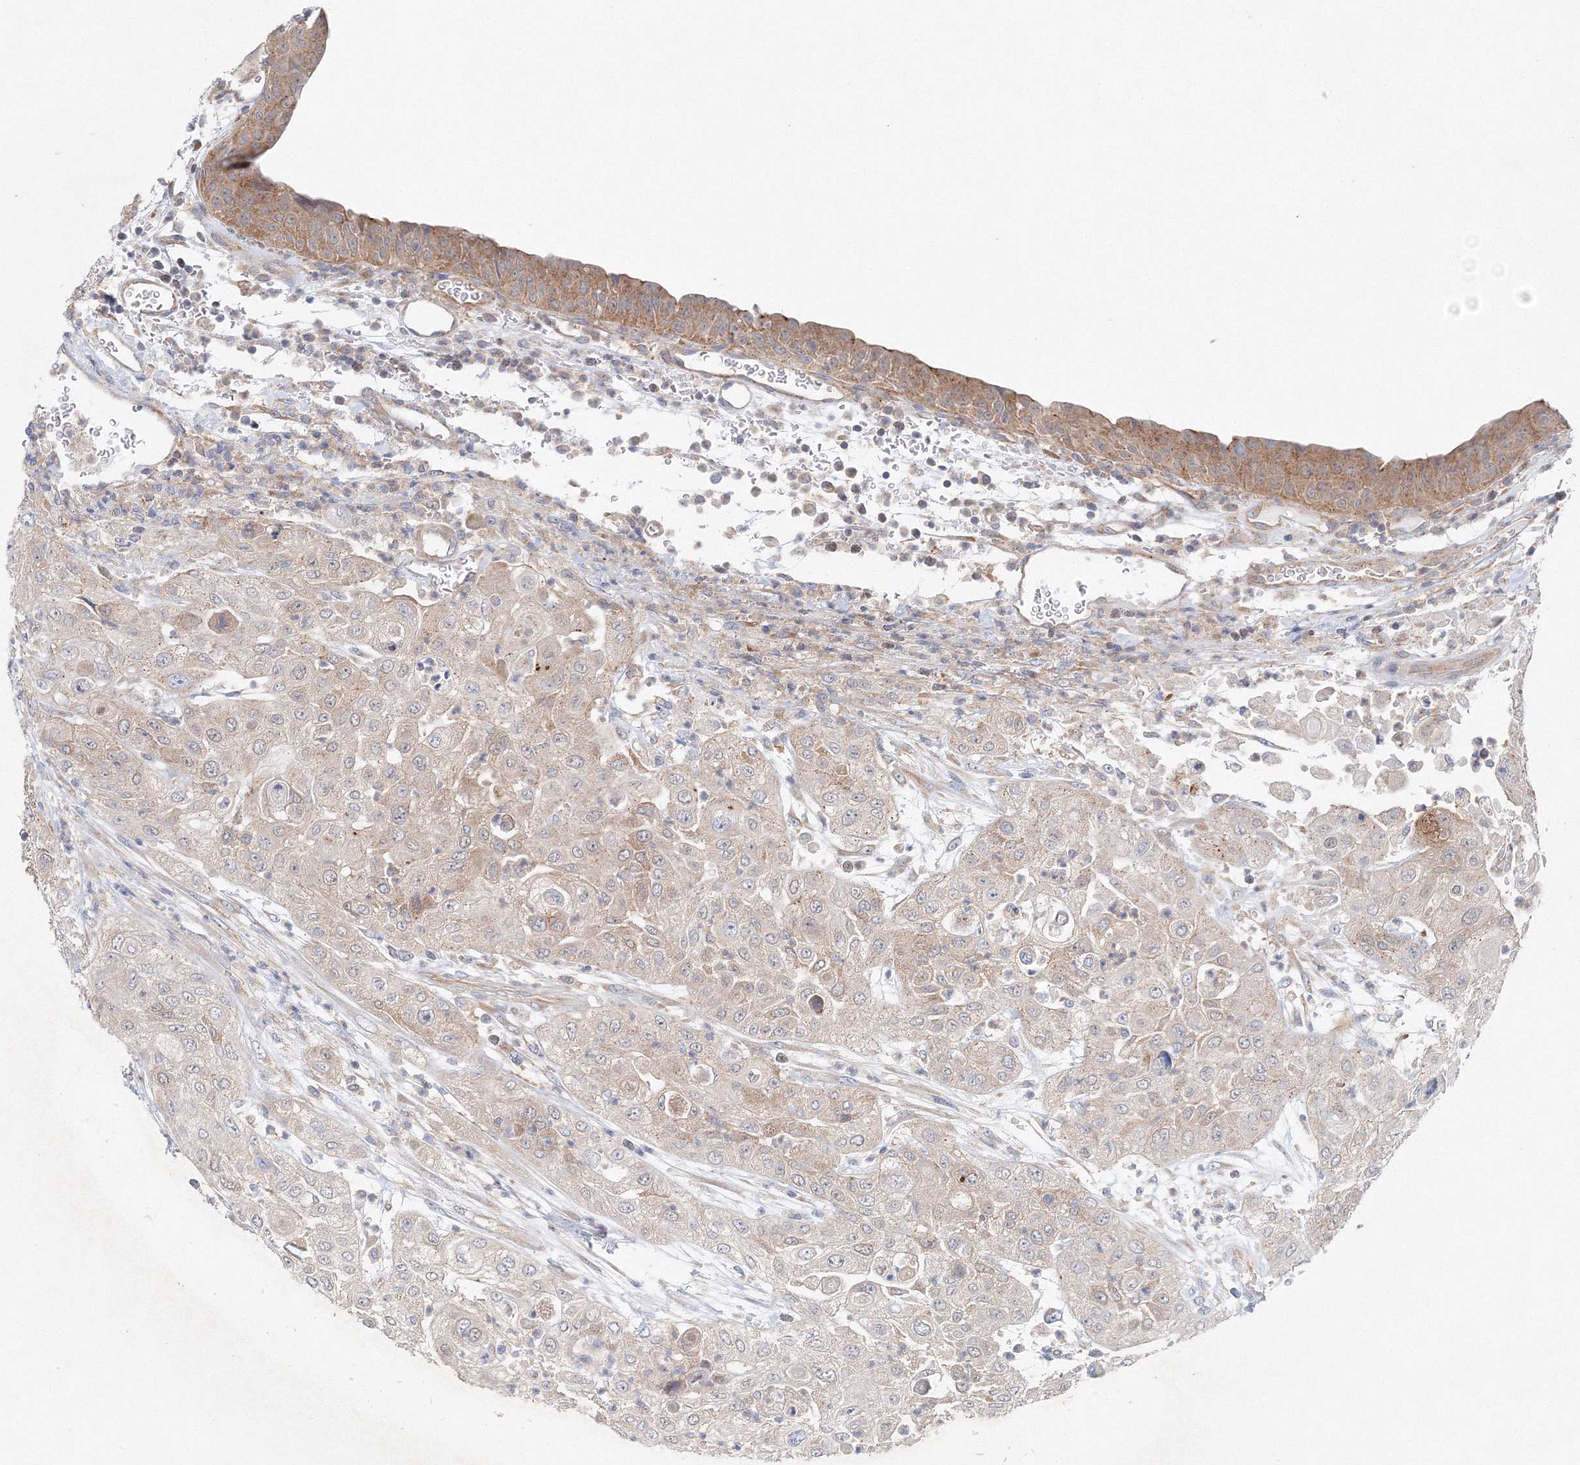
{"staining": {"intensity": "weak", "quantity": "<25%", "location": "cytoplasmic/membranous"}, "tissue": "urothelial cancer", "cell_type": "Tumor cells", "image_type": "cancer", "snomed": [{"axis": "morphology", "description": "Urothelial carcinoma, High grade"}, {"axis": "topography", "description": "Urinary bladder"}], "caption": "High-grade urothelial carcinoma stained for a protein using immunohistochemistry exhibits no staining tumor cells.", "gene": "TPRKB", "patient": {"sex": "female", "age": 79}}